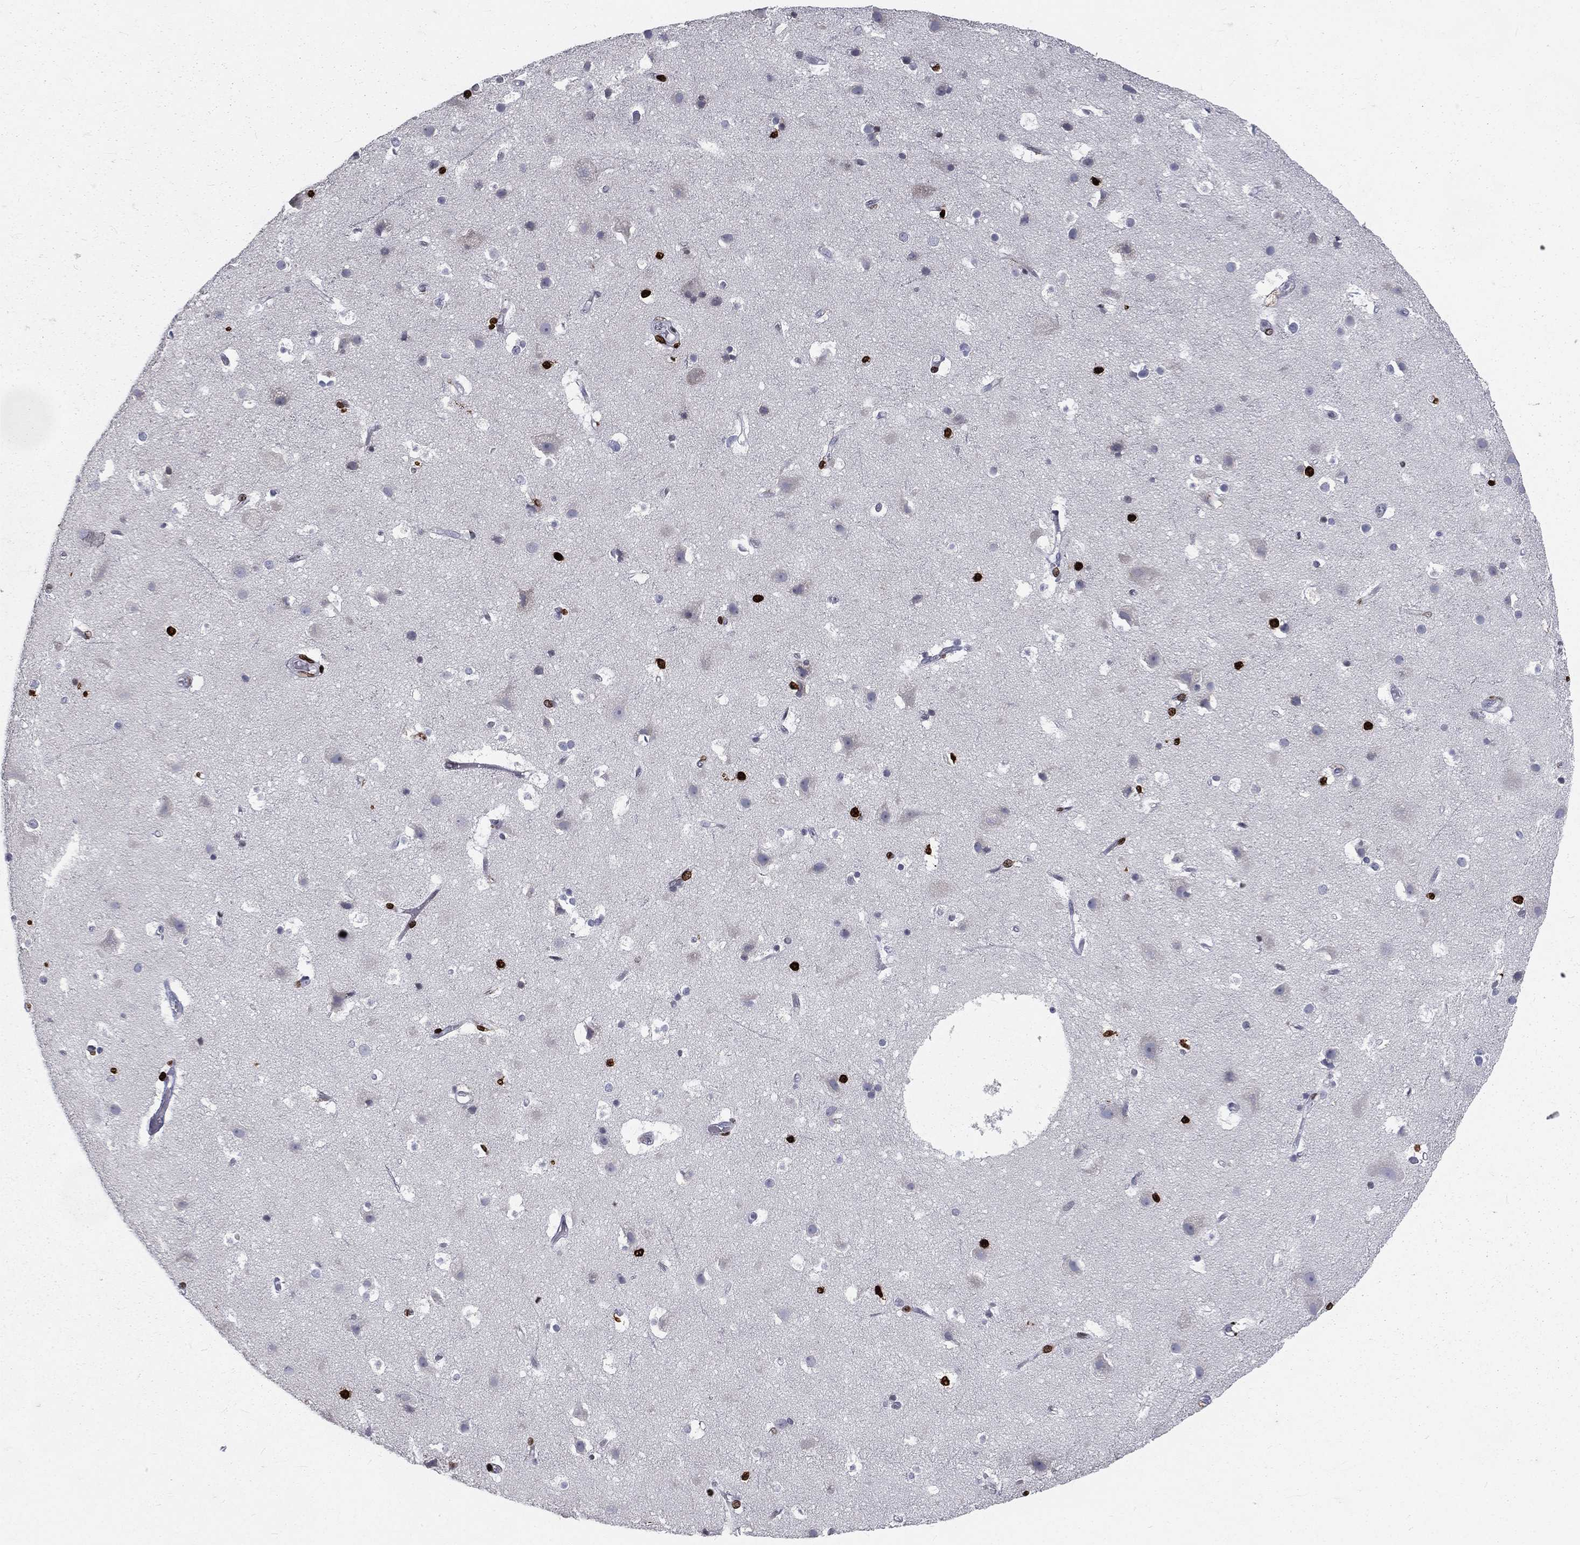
{"staining": {"intensity": "negative", "quantity": "none", "location": "none"}, "tissue": "cerebral cortex", "cell_type": "Endothelial cells", "image_type": "normal", "snomed": [{"axis": "morphology", "description": "Normal tissue, NOS"}, {"axis": "topography", "description": "Cerebral cortex"}], "caption": "Cerebral cortex stained for a protein using immunohistochemistry shows no staining endothelial cells.", "gene": "MNDA", "patient": {"sex": "female", "age": 52}}